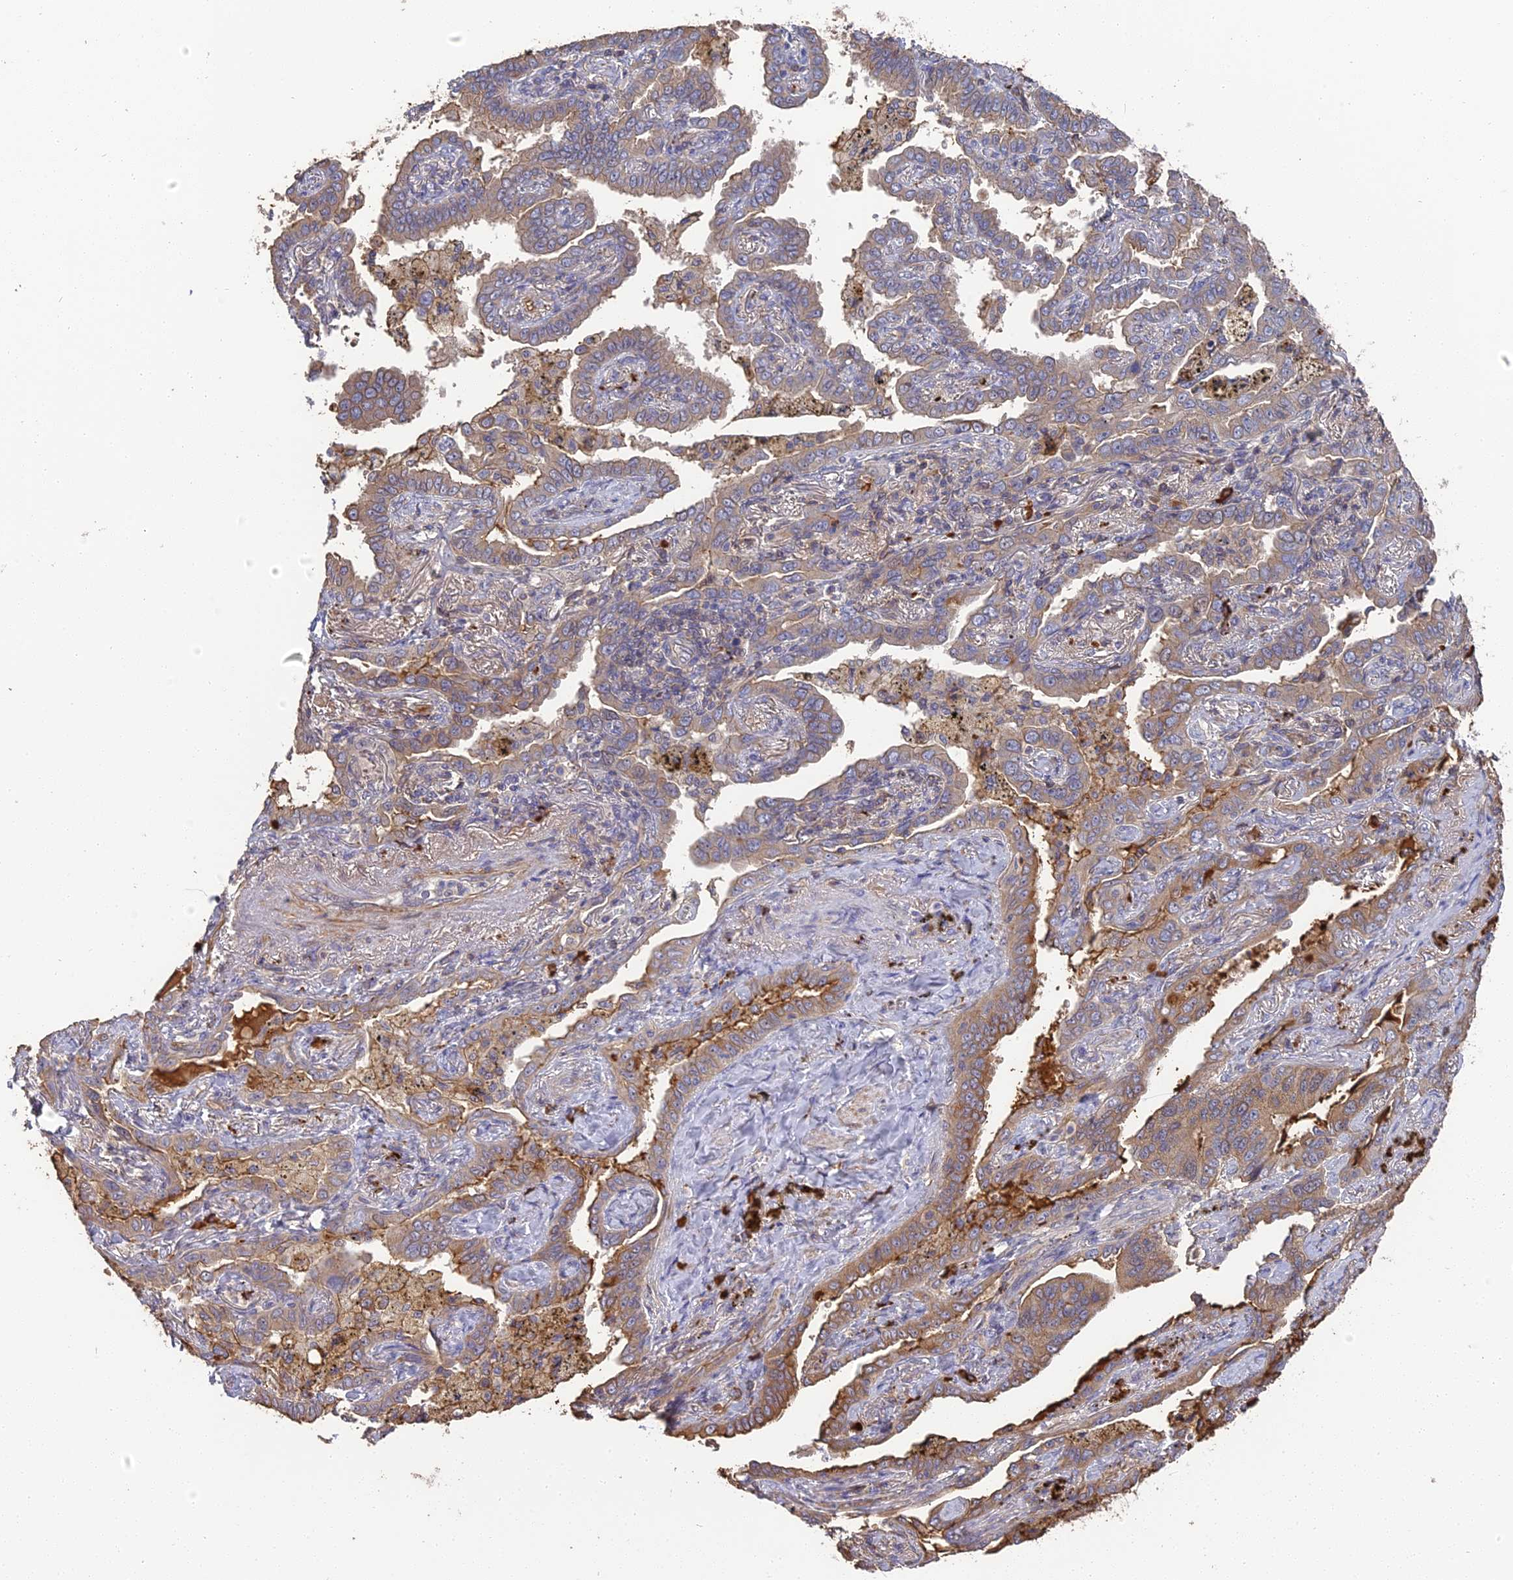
{"staining": {"intensity": "moderate", "quantity": "25%-75%", "location": "cytoplasmic/membranous"}, "tissue": "lung cancer", "cell_type": "Tumor cells", "image_type": "cancer", "snomed": [{"axis": "morphology", "description": "Adenocarcinoma, NOS"}, {"axis": "topography", "description": "Lung"}], "caption": "High-magnification brightfield microscopy of adenocarcinoma (lung) stained with DAB (3,3'-diaminobenzidine) (brown) and counterstained with hematoxylin (blue). tumor cells exhibit moderate cytoplasmic/membranous staining is appreciated in about25%-75% of cells.", "gene": "ERMAP", "patient": {"sex": "male", "age": 67}}